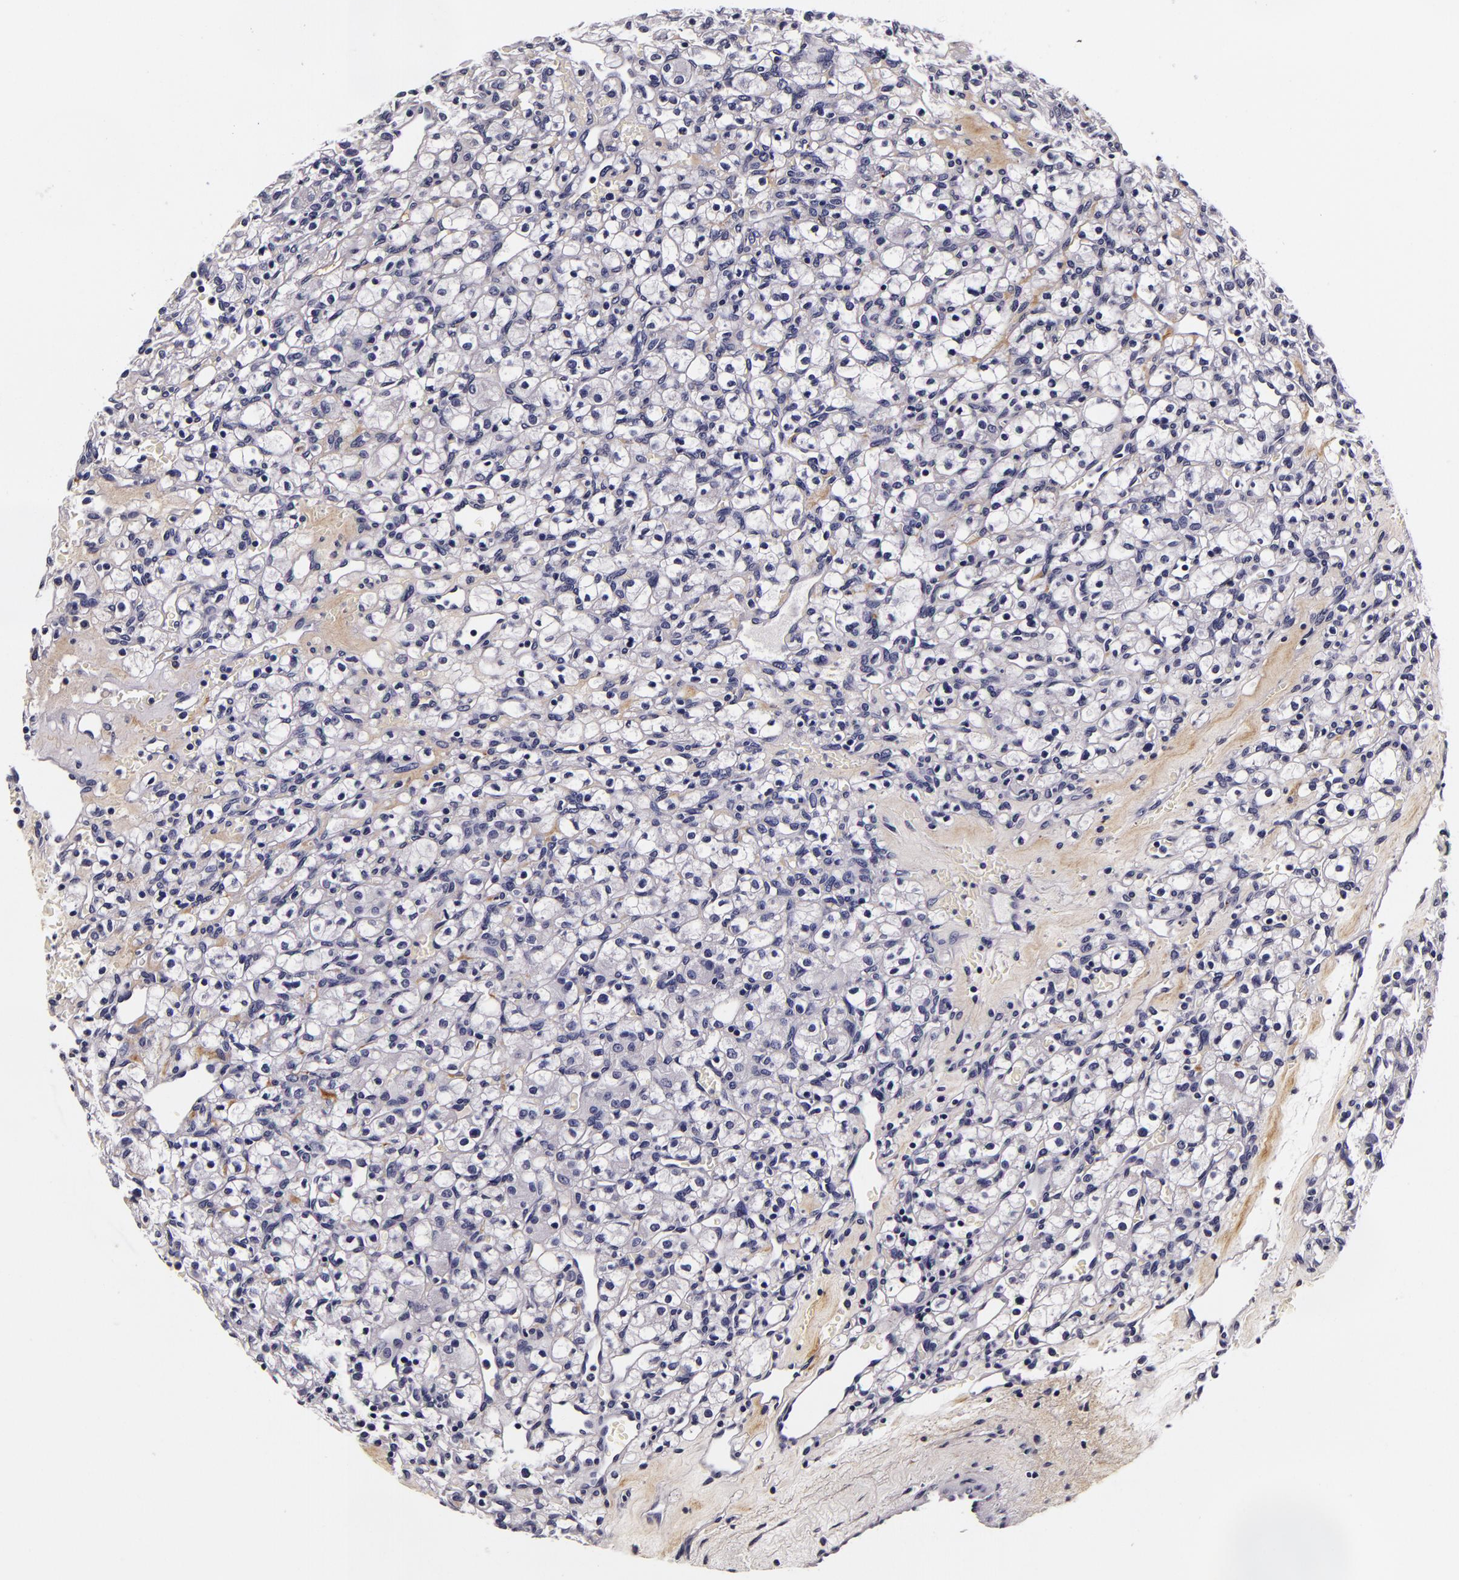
{"staining": {"intensity": "negative", "quantity": "none", "location": "none"}, "tissue": "renal cancer", "cell_type": "Tumor cells", "image_type": "cancer", "snomed": [{"axis": "morphology", "description": "Adenocarcinoma, NOS"}, {"axis": "topography", "description": "Kidney"}], "caption": "A histopathology image of human renal adenocarcinoma is negative for staining in tumor cells.", "gene": "LGALS3BP", "patient": {"sex": "female", "age": 62}}